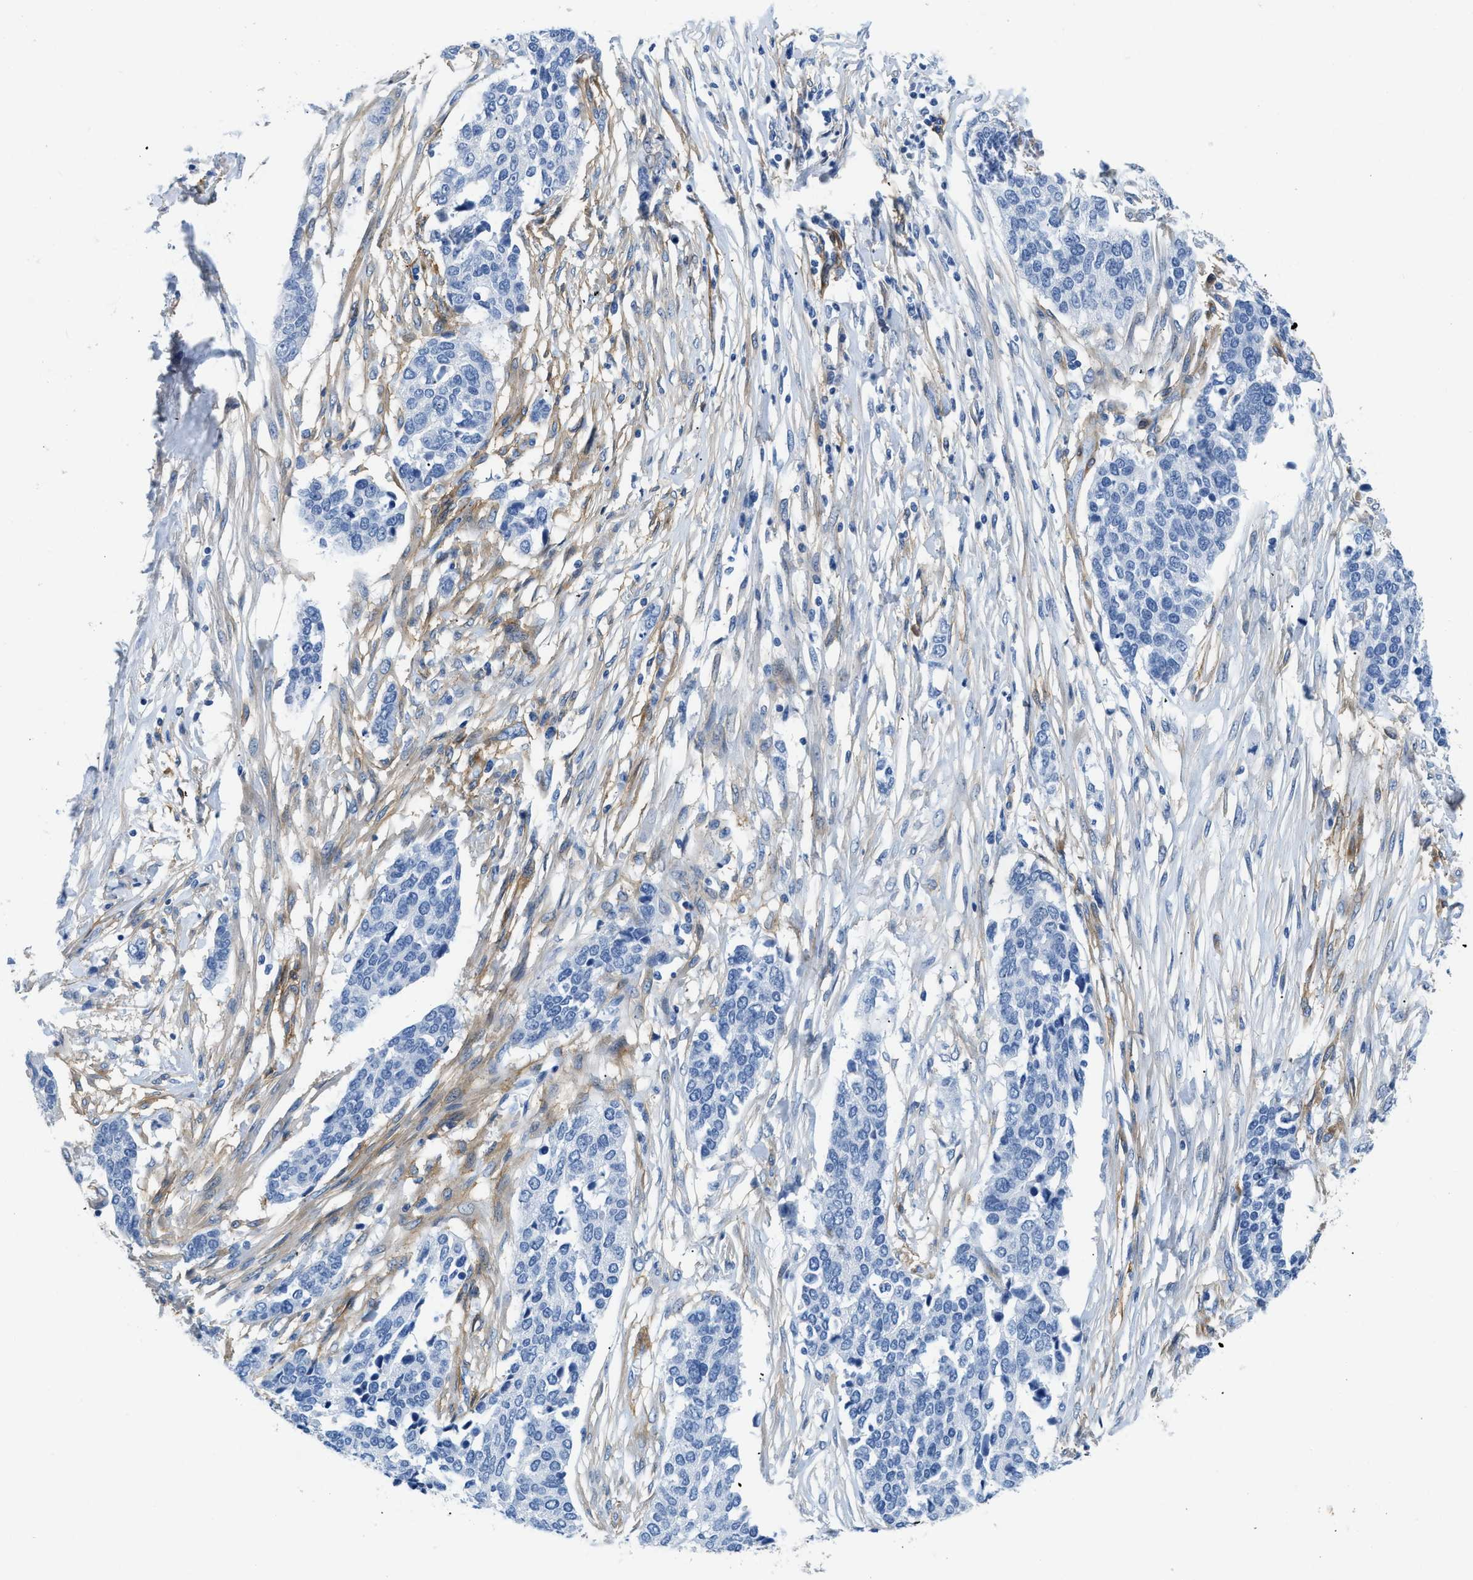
{"staining": {"intensity": "negative", "quantity": "none", "location": "none"}, "tissue": "ovarian cancer", "cell_type": "Tumor cells", "image_type": "cancer", "snomed": [{"axis": "morphology", "description": "Cystadenocarcinoma, serous, NOS"}, {"axis": "topography", "description": "Ovary"}], "caption": "Immunohistochemical staining of ovarian serous cystadenocarcinoma shows no significant expression in tumor cells. (IHC, brightfield microscopy, high magnification).", "gene": "PDGFRB", "patient": {"sex": "female", "age": 44}}